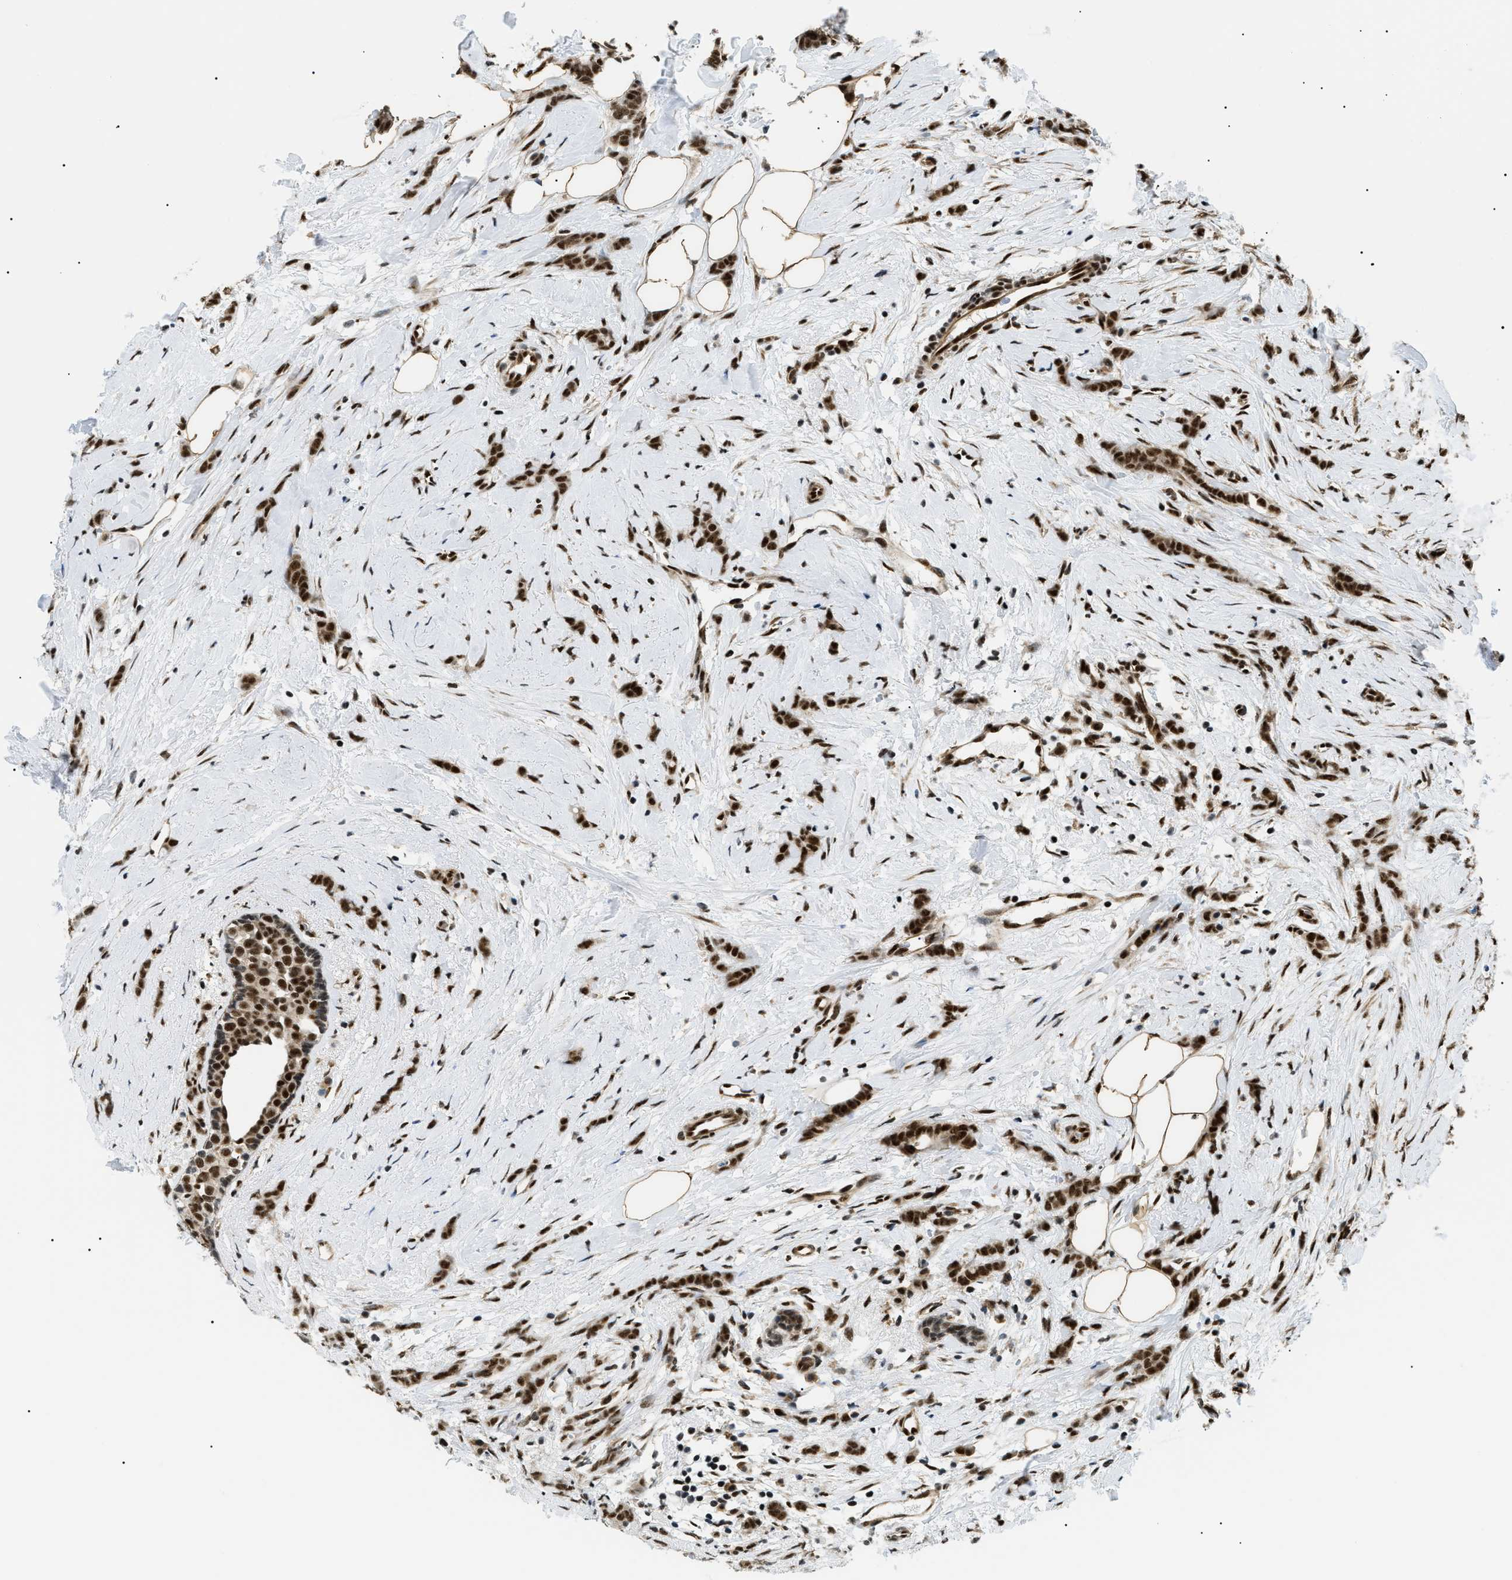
{"staining": {"intensity": "strong", "quantity": ">75%", "location": "nuclear"}, "tissue": "breast cancer", "cell_type": "Tumor cells", "image_type": "cancer", "snomed": [{"axis": "morphology", "description": "Lobular carcinoma, in situ"}, {"axis": "morphology", "description": "Lobular carcinoma"}, {"axis": "topography", "description": "Breast"}], "caption": "Brown immunohistochemical staining in lobular carcinoma (breast) exhibits strong nuclear positivity in about >75% of tumor cells.", "gene": "CWC25", "patient": {"sex": "female", "age": 41}}